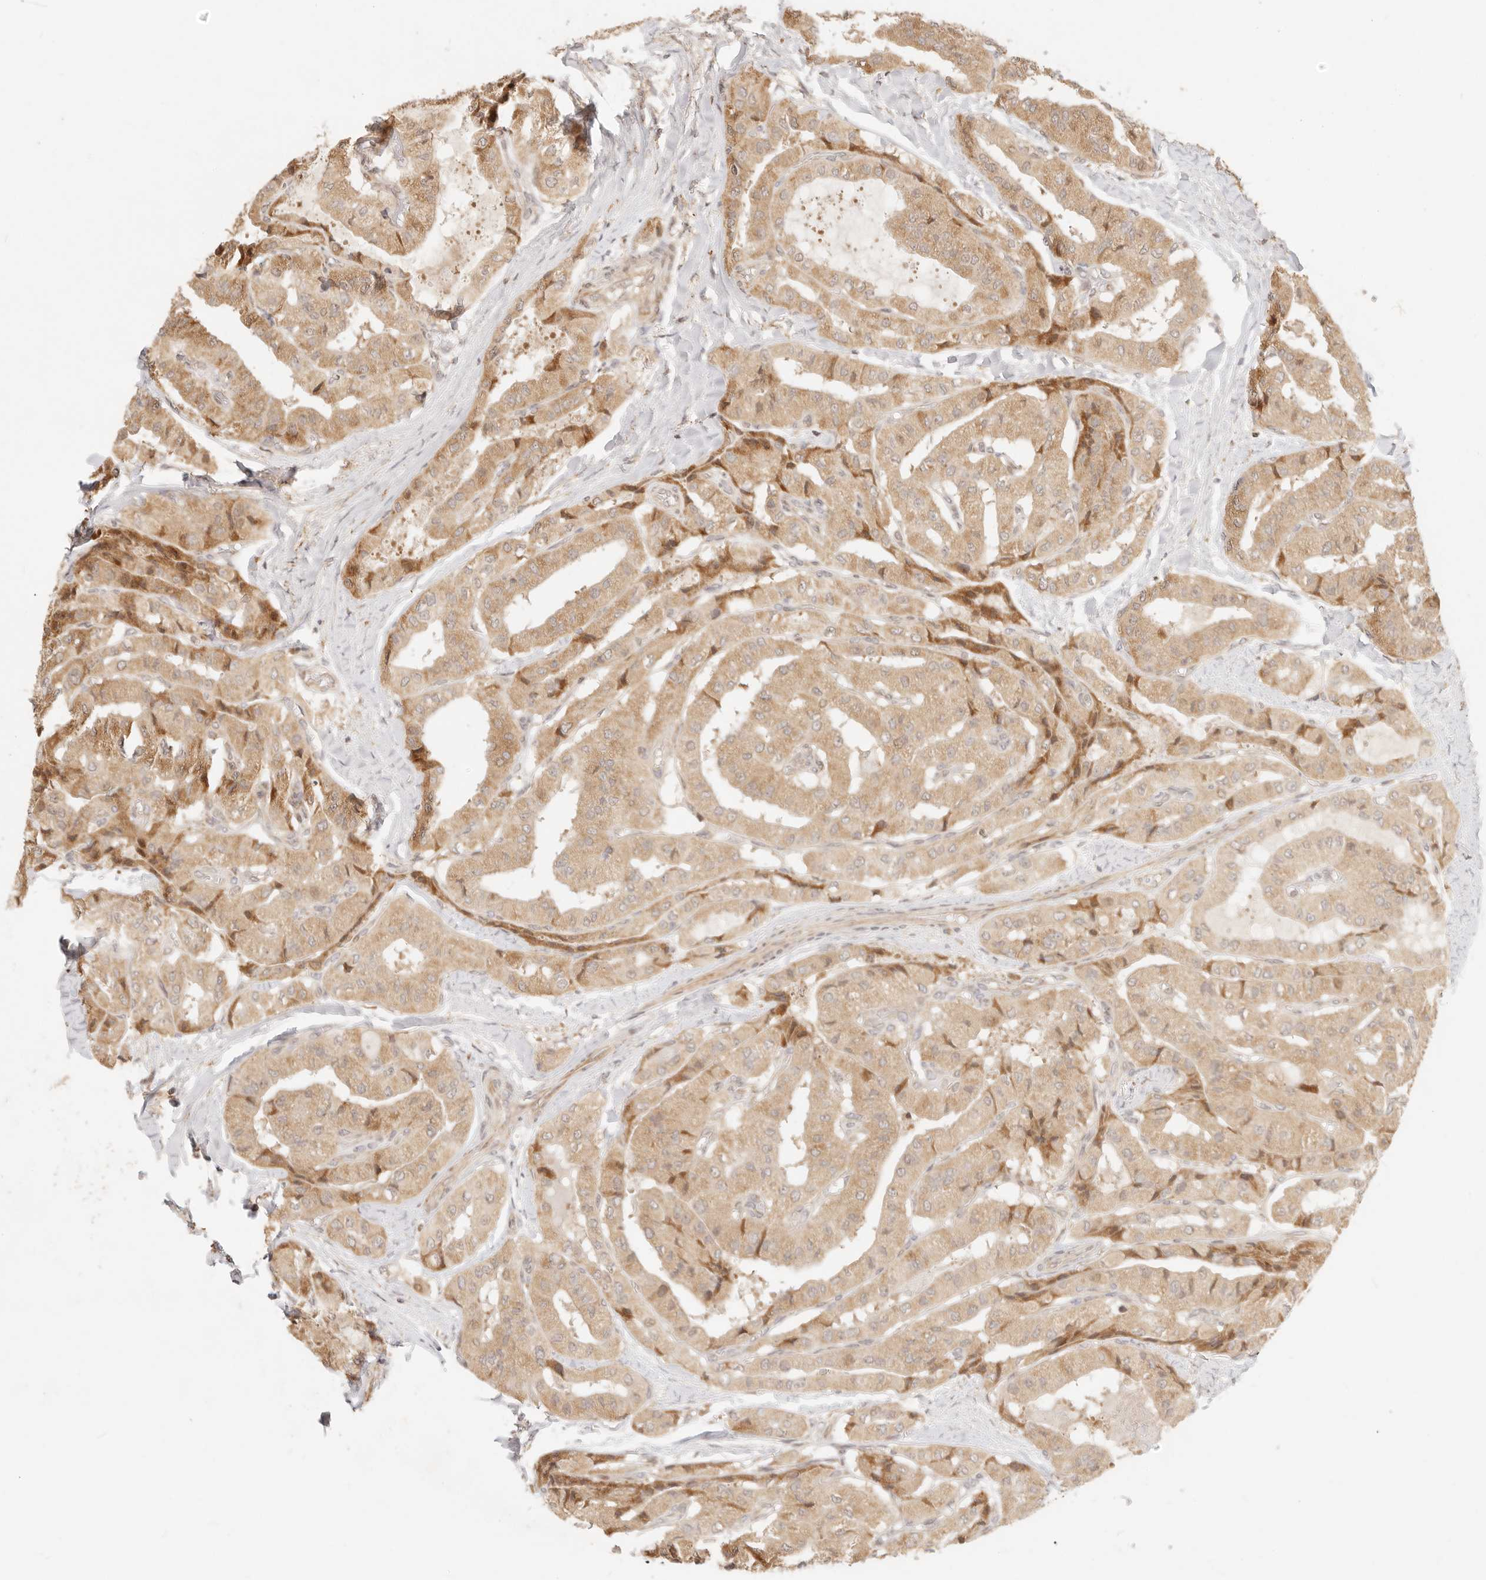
{"staining": {"intensity": "moderate", "quantity": ">75%", "location": "cytoplasmic/membranous"}, "tissue": "thyroid cancer", "cell_type": "Tumor cells", "image_type": "cancer", "snomed": [{"axis": "morphology", "description": "Papillary adenocarcinoma, NOS"}, {"axis": "topography", "description": "Thyroid gland"}], "caption": "Thyroid papillary adenocarcinoma stained with a brown dye demonstrates moderate cytoplasmic/membranous positive positivity in approximately >75% of tumor cells.", "gene": "TIMM17A", "patient": {"sex": "female", "age": 59}}